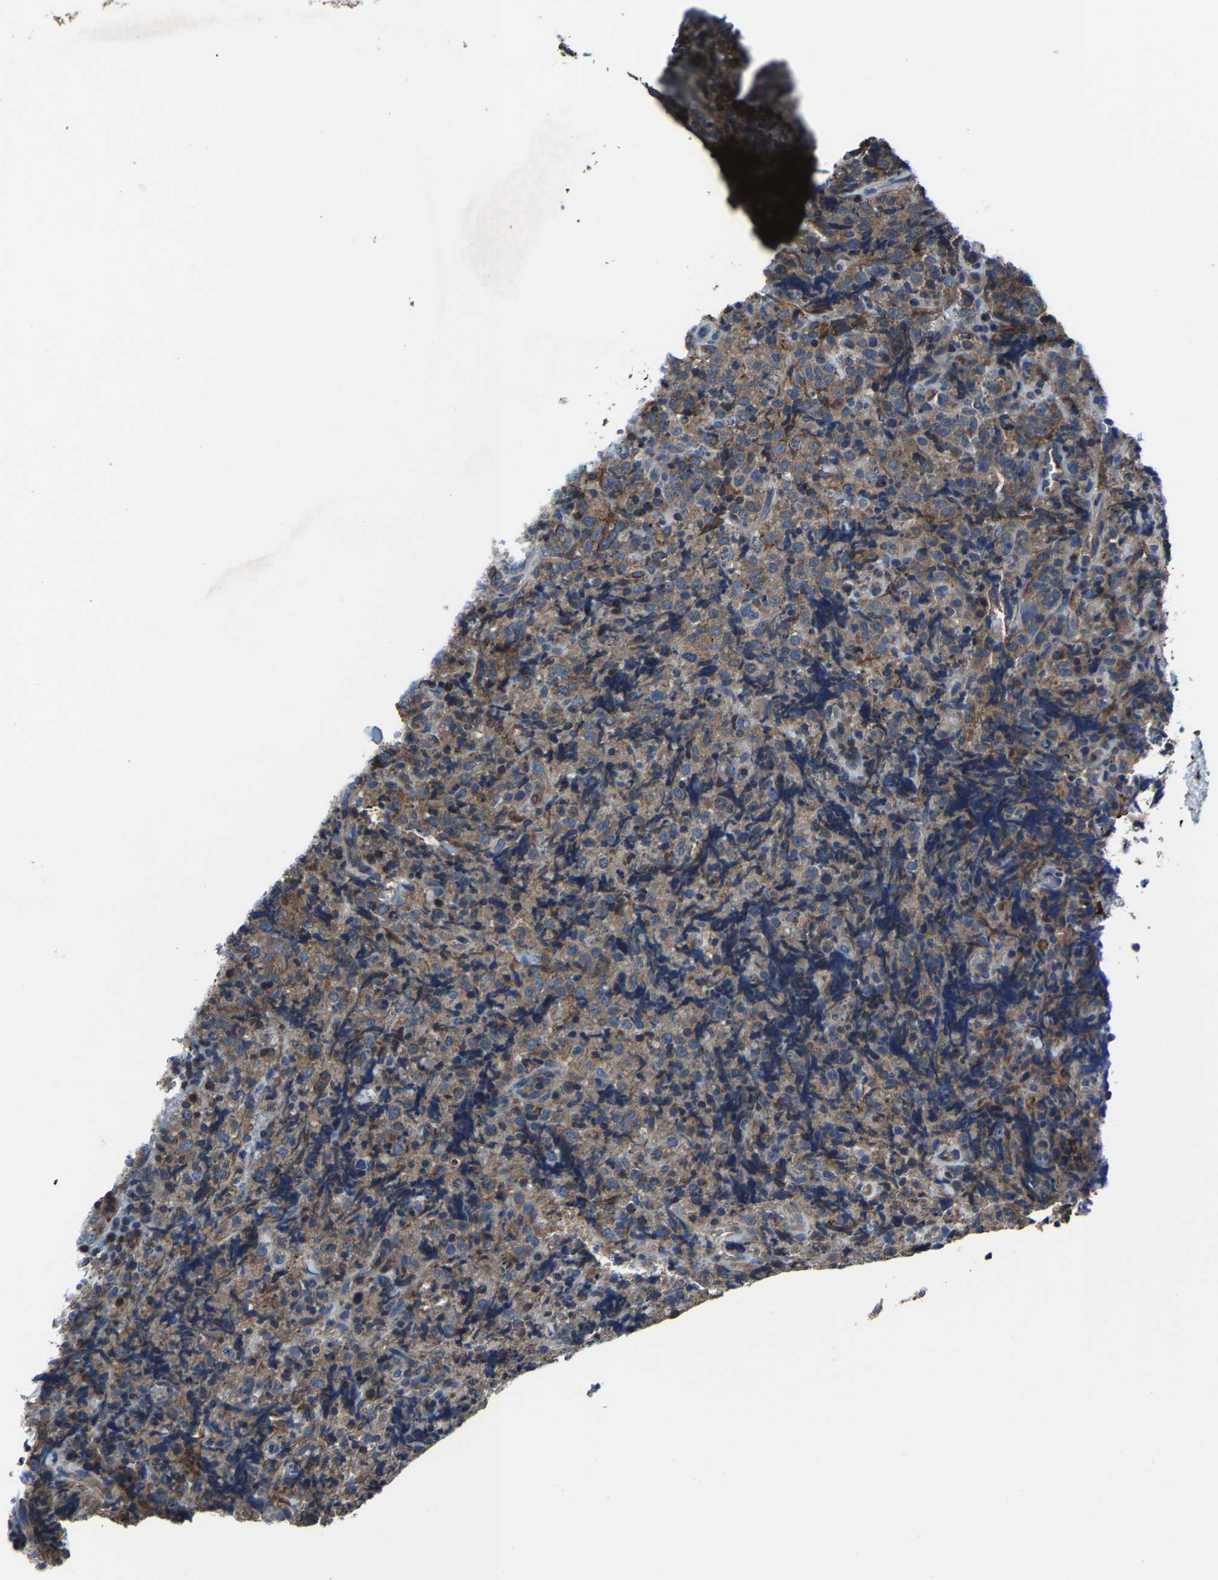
{"staining": {"intensity": "moderate", "quantity": ">75%", "location": "cytoplasmic/membranous"}, "tissue": "lymphoma", "cell_type": "Tumor cells", "image_type": "cancer", "snomed": [{"axis": "morphology", "description": "Malignant lymphoma, non-Hodgkin's type, High grade"}, {"axis": "topography", "description": "Tonsil"}], "caption": "Moderate cytoplasmic/membranous positivity is appreciated in about >75% of tumor cells in lymphoma. Using DAB (3,3'-diaminobenzidine) (brown) and hematoxylin (blue) stains, captured at high magnification using brightfield microscopy.", "gene": "KIAA1958", "patient": {"sex": "female", "age": 36}}